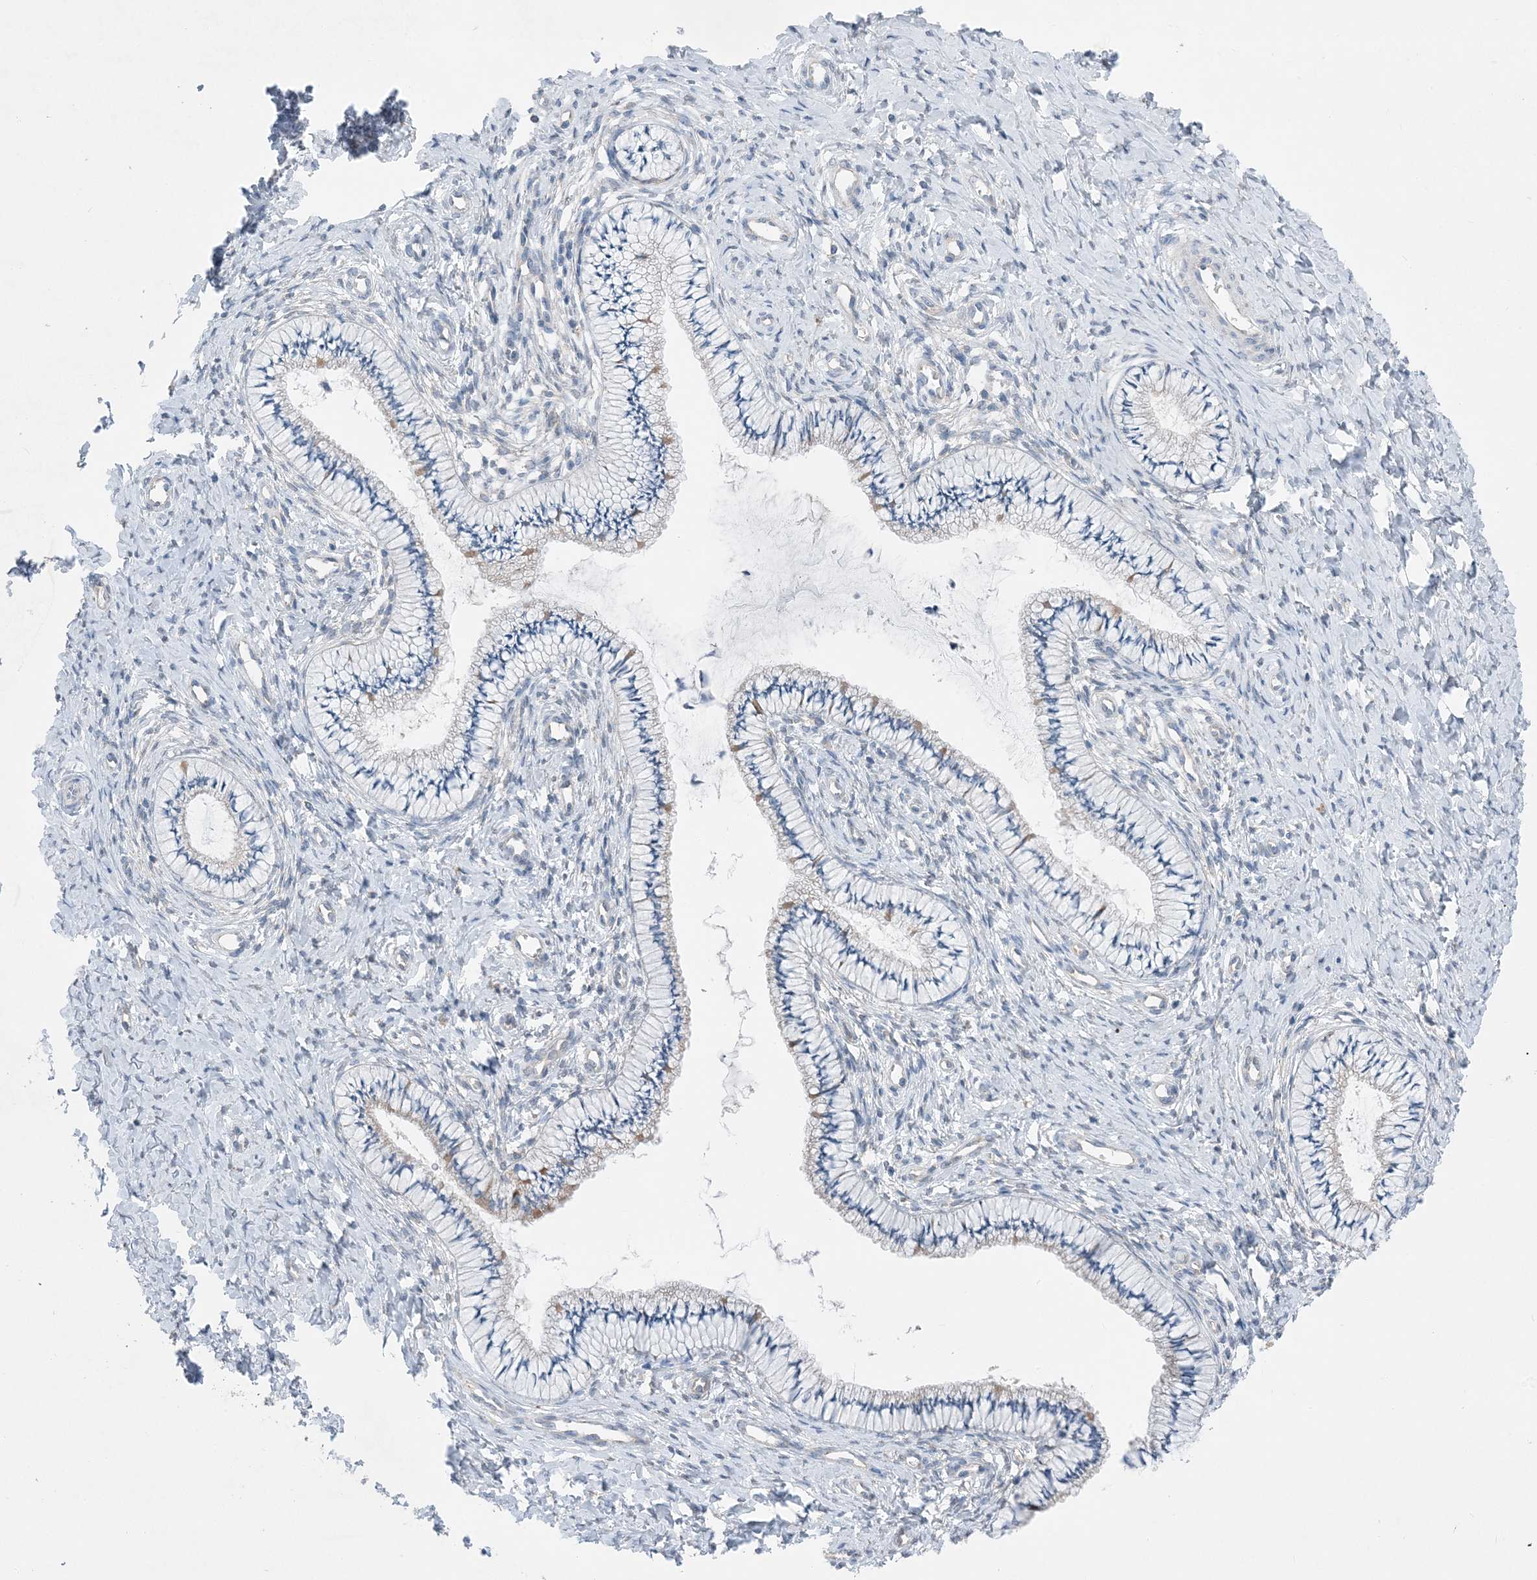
{"staining": {"intensity": "weak", "quantity": "<25%", "location": "cytoplasmic/membranous"}, "tissue": "cervix", "cell_type": "Glandular cells", "image_type": "normal", "snomed": [{"axis": "morphology", "description": "Normal tissue, NOS"}, {"axis": "topography", "description": "Cervix"}], "caption": "This is an immunohistochemistry (IHC) photomicrograph of benign cervix. There is no positivity in glandular cells.", "gene": "DHX30", "patient": {"sex": "female", "age": 36}}